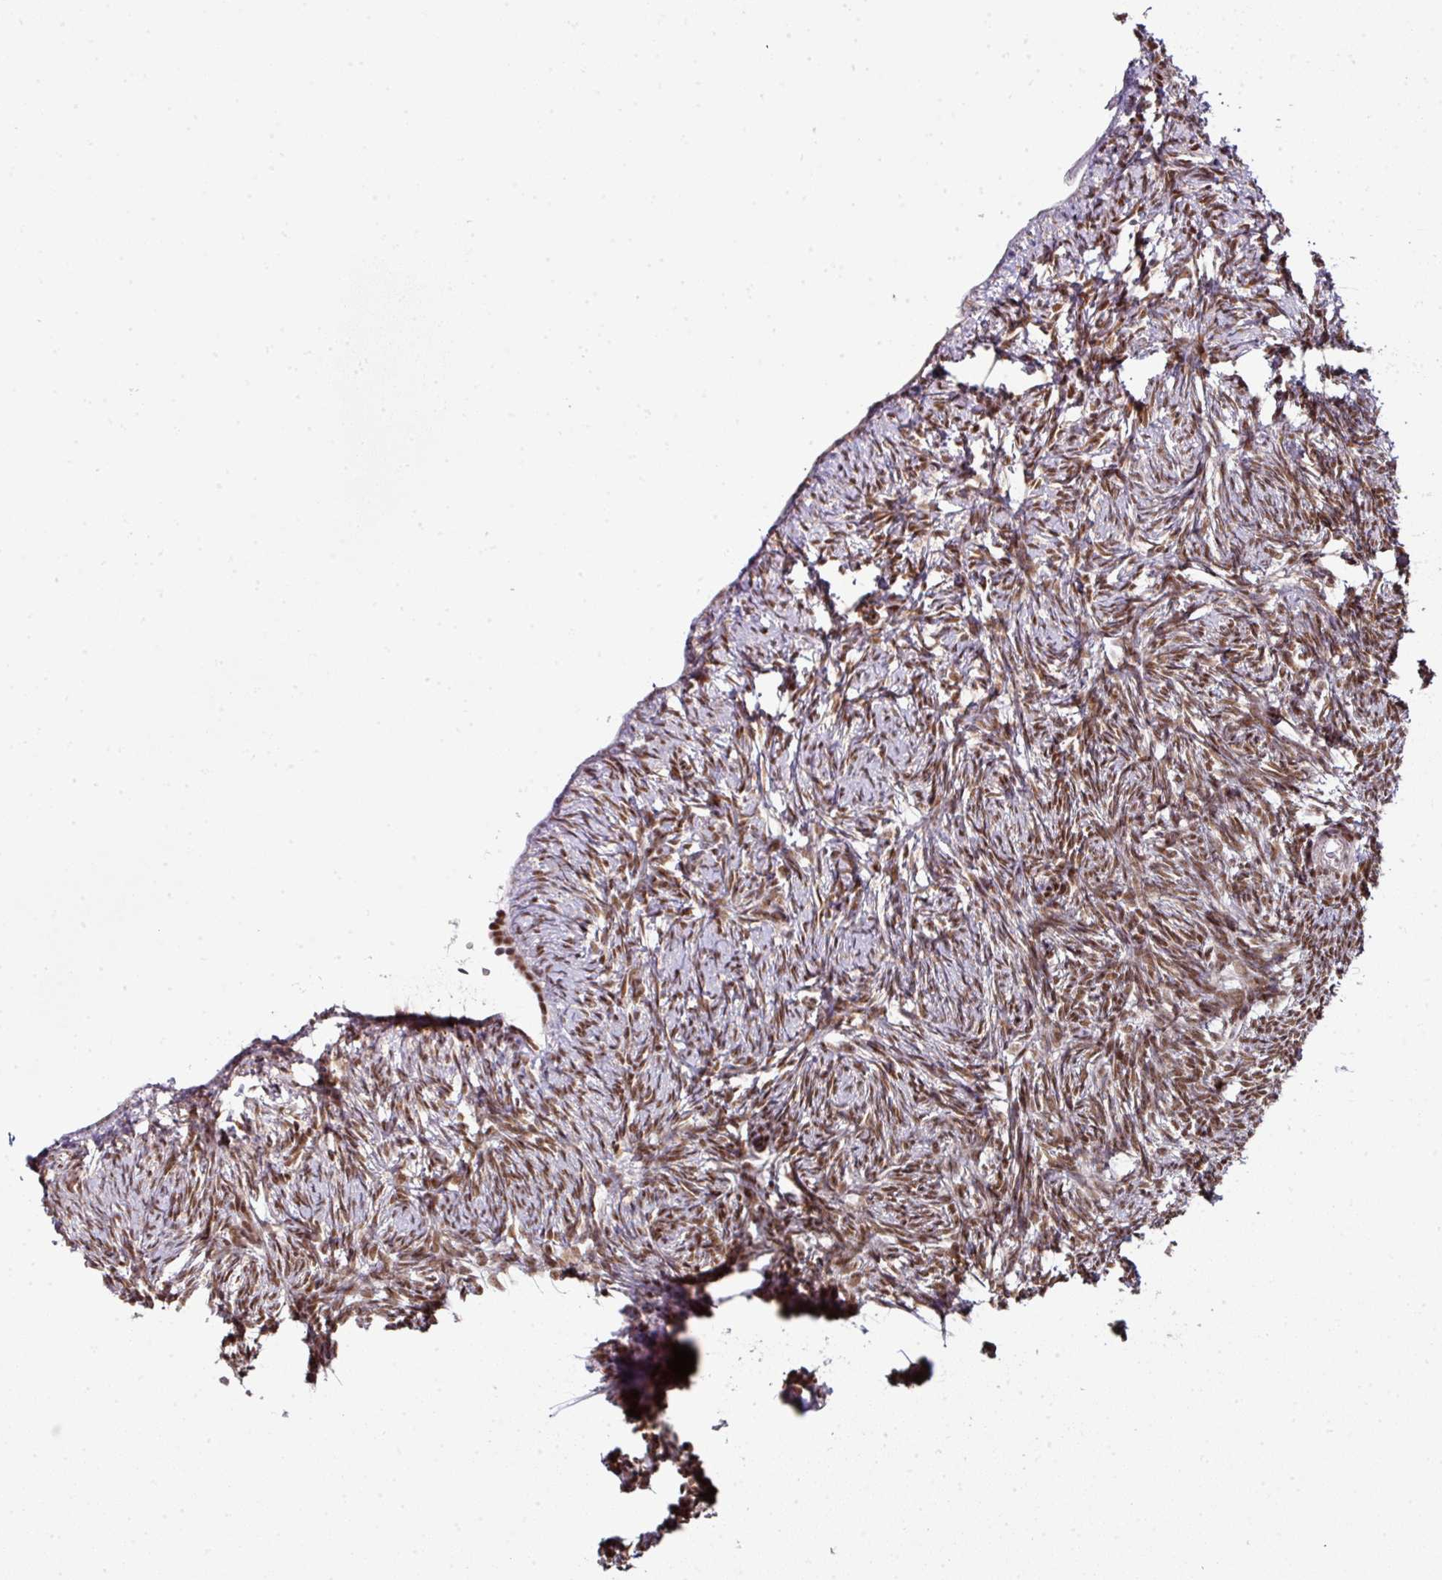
{"staining": {"intensity": "moderate", "quantity": ">75%", "location": "nuclear"}, "tissue": "ovary", "cell_type": "Ovarian stroma cells", "image_type": "normal", "snomed": [{"axis": "morphology", "description": "Normal tissue, NOS"}, {"axis": "topography", "description": "Ovary"}], "caption": "Immunohistochemistry staining of benign ovary, which demonstrates medium levels of moderate nuclear expression in approximately >75% of ovarian stroma cells indicating moderate nuclear protein expression. The staining was performed using DAB (3,3'-diaminobenzidine) (brown) for protein detection and nuclei were counterstained in hematoxylin (blue).", "gene": "NFYA", "patient": {"sex": "female", "age": 51}}